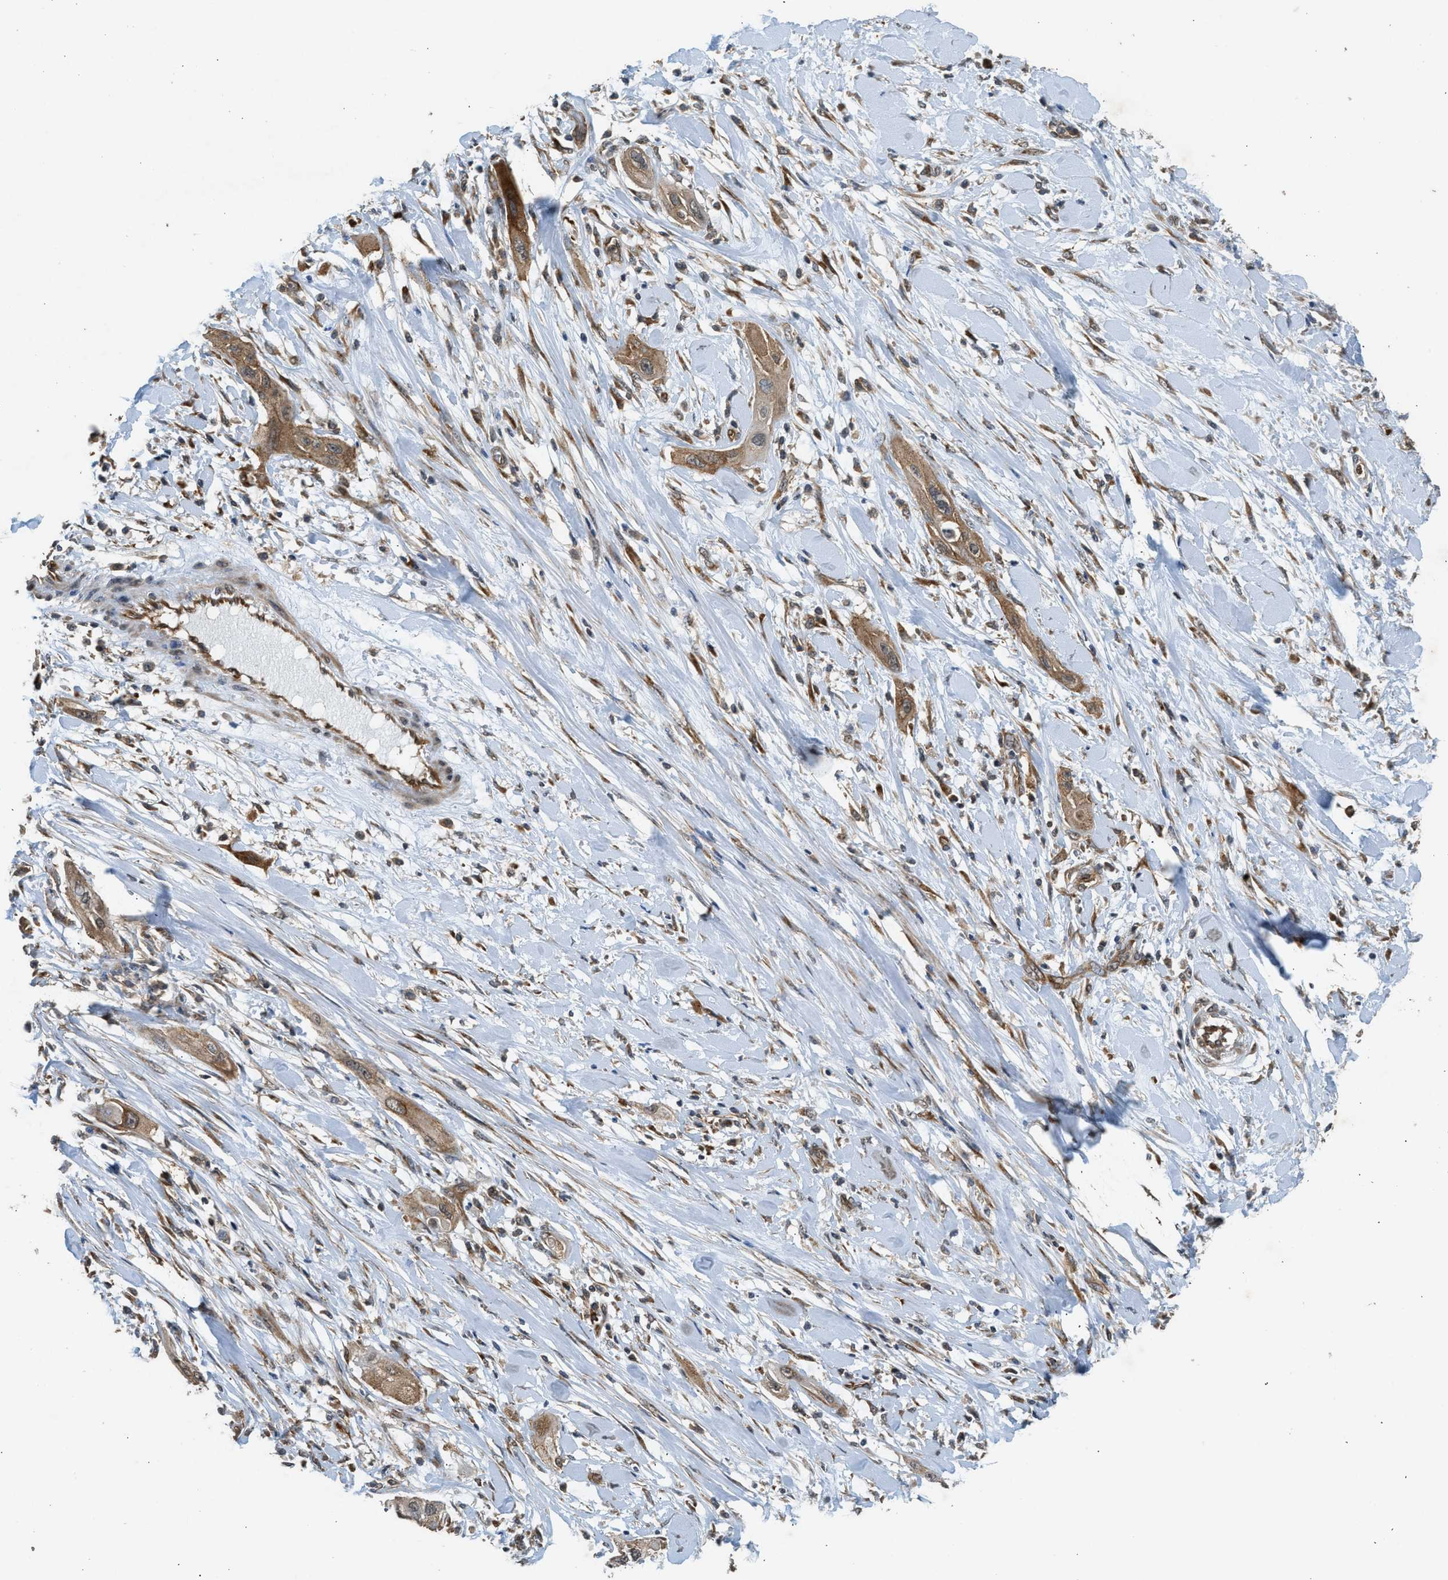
{"staining": {"intensity": "moderate", "quantity": ">75%", "location": "cytoplasmic/membranous"}, "tissue": "lung cancer", "cell_type": "Tumor cells", "image_type": "cancer", "snomed": [{"axis": "morphology", "description": "Squamous cell carcinoma, NOS"}, {"axis": "topography", "description": "Lung"}], "caption": "Immunohistochemistry (IHC) of squamous cell carcinoma (lung) demonstrates medium levels of moderate cytoplasmic/membranous expression in approximately >75% of tumor cells.", "gene": "HIP1R", "patient": {"sex": "female", "age": 47}}